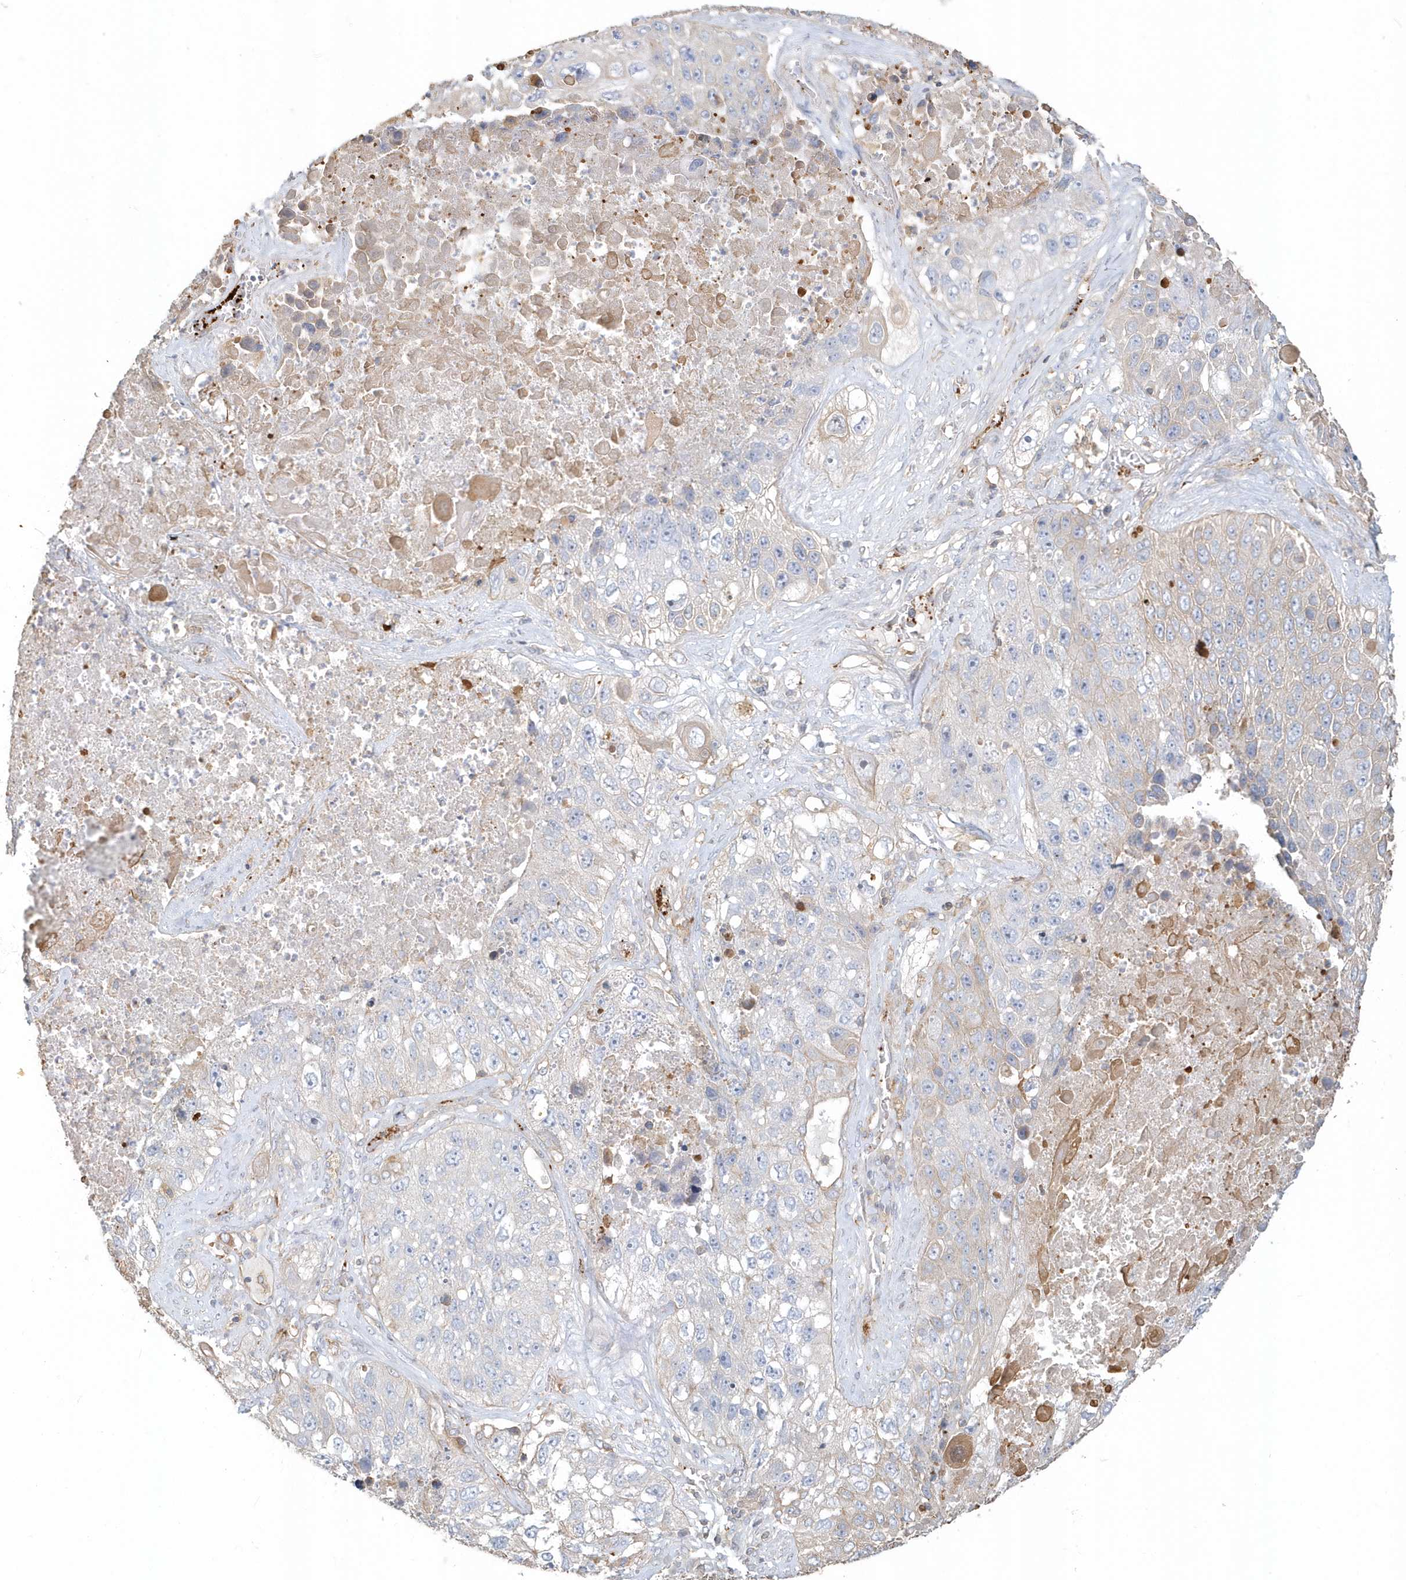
{"staining": {"intensity": "negative", "quantity": "none", "location": "none"}, "tissue": "lung cancer", "cell_type": "Tumor cells", "image_type": "cancer", "snomed": [{"axis": "morphology", "description": "Squamous cell carcinoma, NOS"}, {"axis": "topography", "description": "Lung"}], "caption": "Lung cancer was stained to show a protein in brown. There is no significant expression in tumor cells. The staining is performed using DAB (3,3'-diaminobenzidine) brown chromogen with nuclei counter-stained in using hematoxylin.", "gene": "MMRN1", "patient": {"sex": "male", "age": 61}}